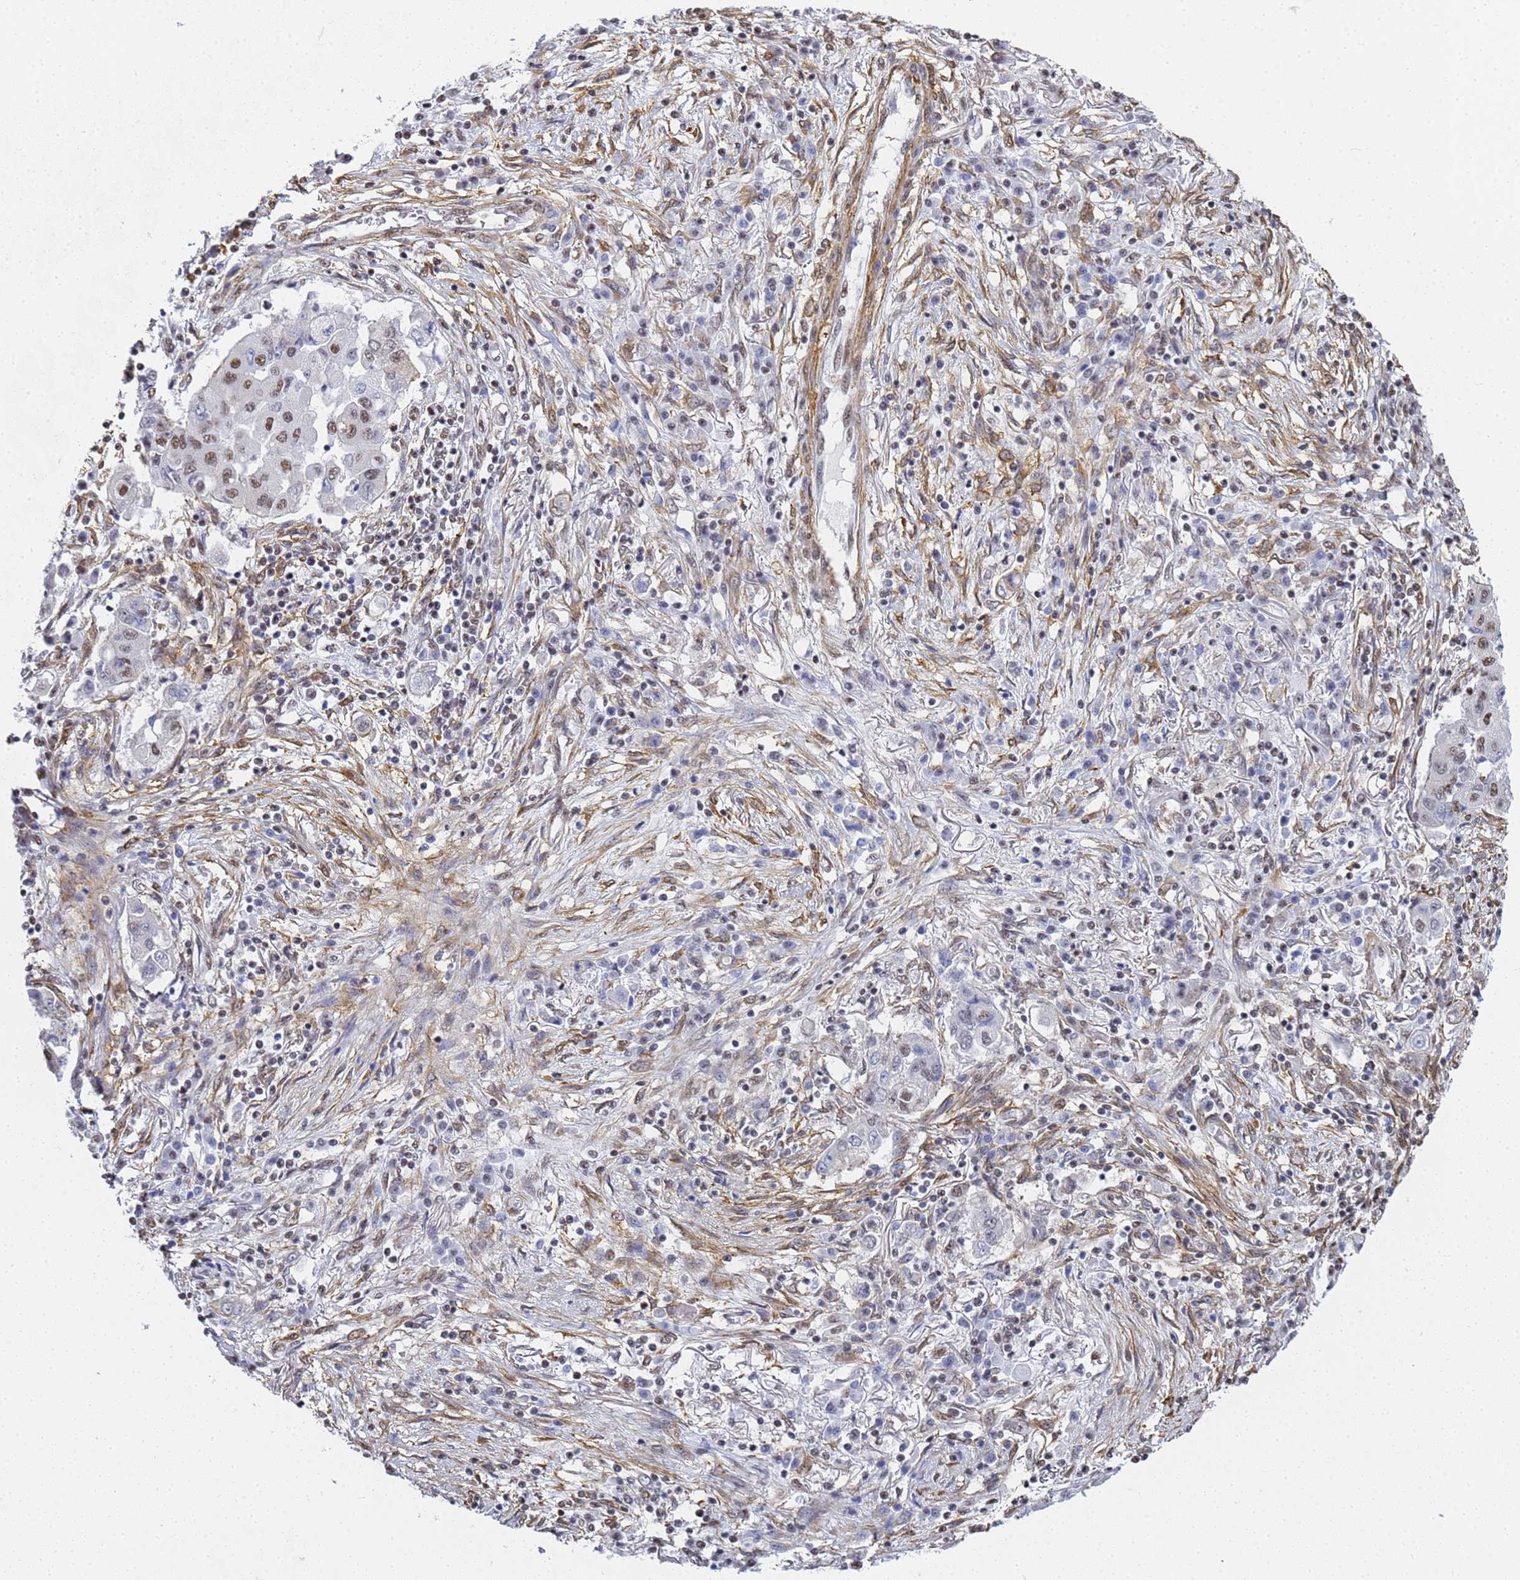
{"staining": {"intensity": "moderate", "quantity": "25%-75%", "location": "nuclear"}, "tissue": "lung cancer", "cell_type": "Tumor cells", "image_type": "cancer", "snomed": [{"axis": "morphology", "description": "Squamous cell carcinoma, NOS"}, {"axis": "topography", "description": "Lung"}], "caption": "This micrograph reveals immunohistochemistry (IHC) staining of lung cancer, with medium moderate nuclear staining in about 25%-75% of tumor cells.", "gene": "PRRT4", "patient": {"sex": "male", "age": 74}}